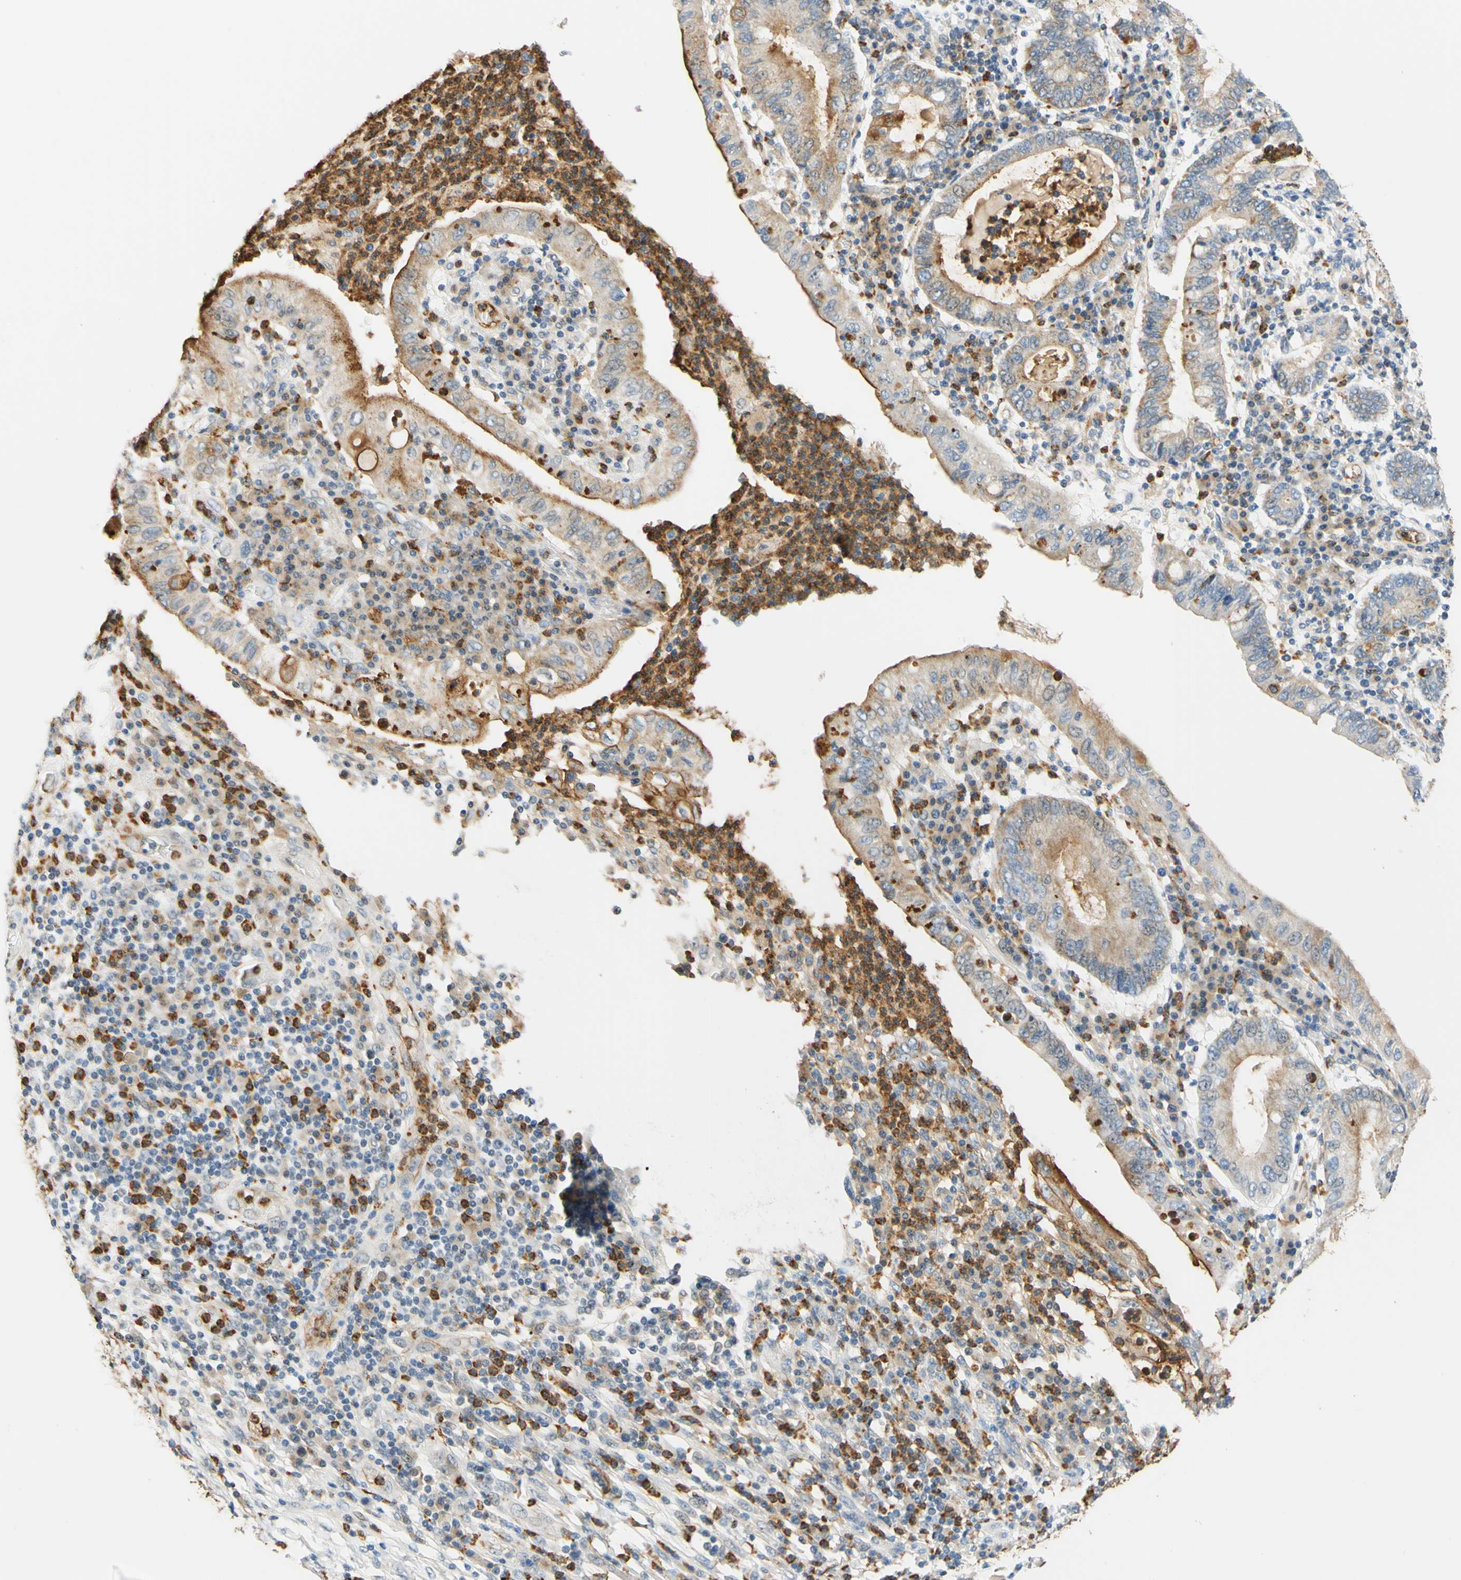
{"staining": {"intensity": "weak", "quantity": ">75%", "location": "cytoplasmic/membranous"}, "tissue": "stomach cancer", "cell_type": "Tumor cells", "image_type": "cancer", "snomed": [{"axis": "morphology", "description": "Normal tissue, NOS"}, {"axis": "morphology", "description": "Adenocarcinoma, NOS"}, {"axis": "topography", "description": "Esophagus"}, {"axis": "topography", "description": "Stomach, upper"}, {"axis": "topography", "description": "Peripheral nerve tissue"}], "caption": "High-power microscopy captured an immunohistochemistry (IHC) photomicrograph of adenocarcinoma (stomach), revealing weak cytoplasmic/membranous expression in about >75% of tumor cells.", "gene": "TREM2", "patient": {"sex": "male", "age": 62}}